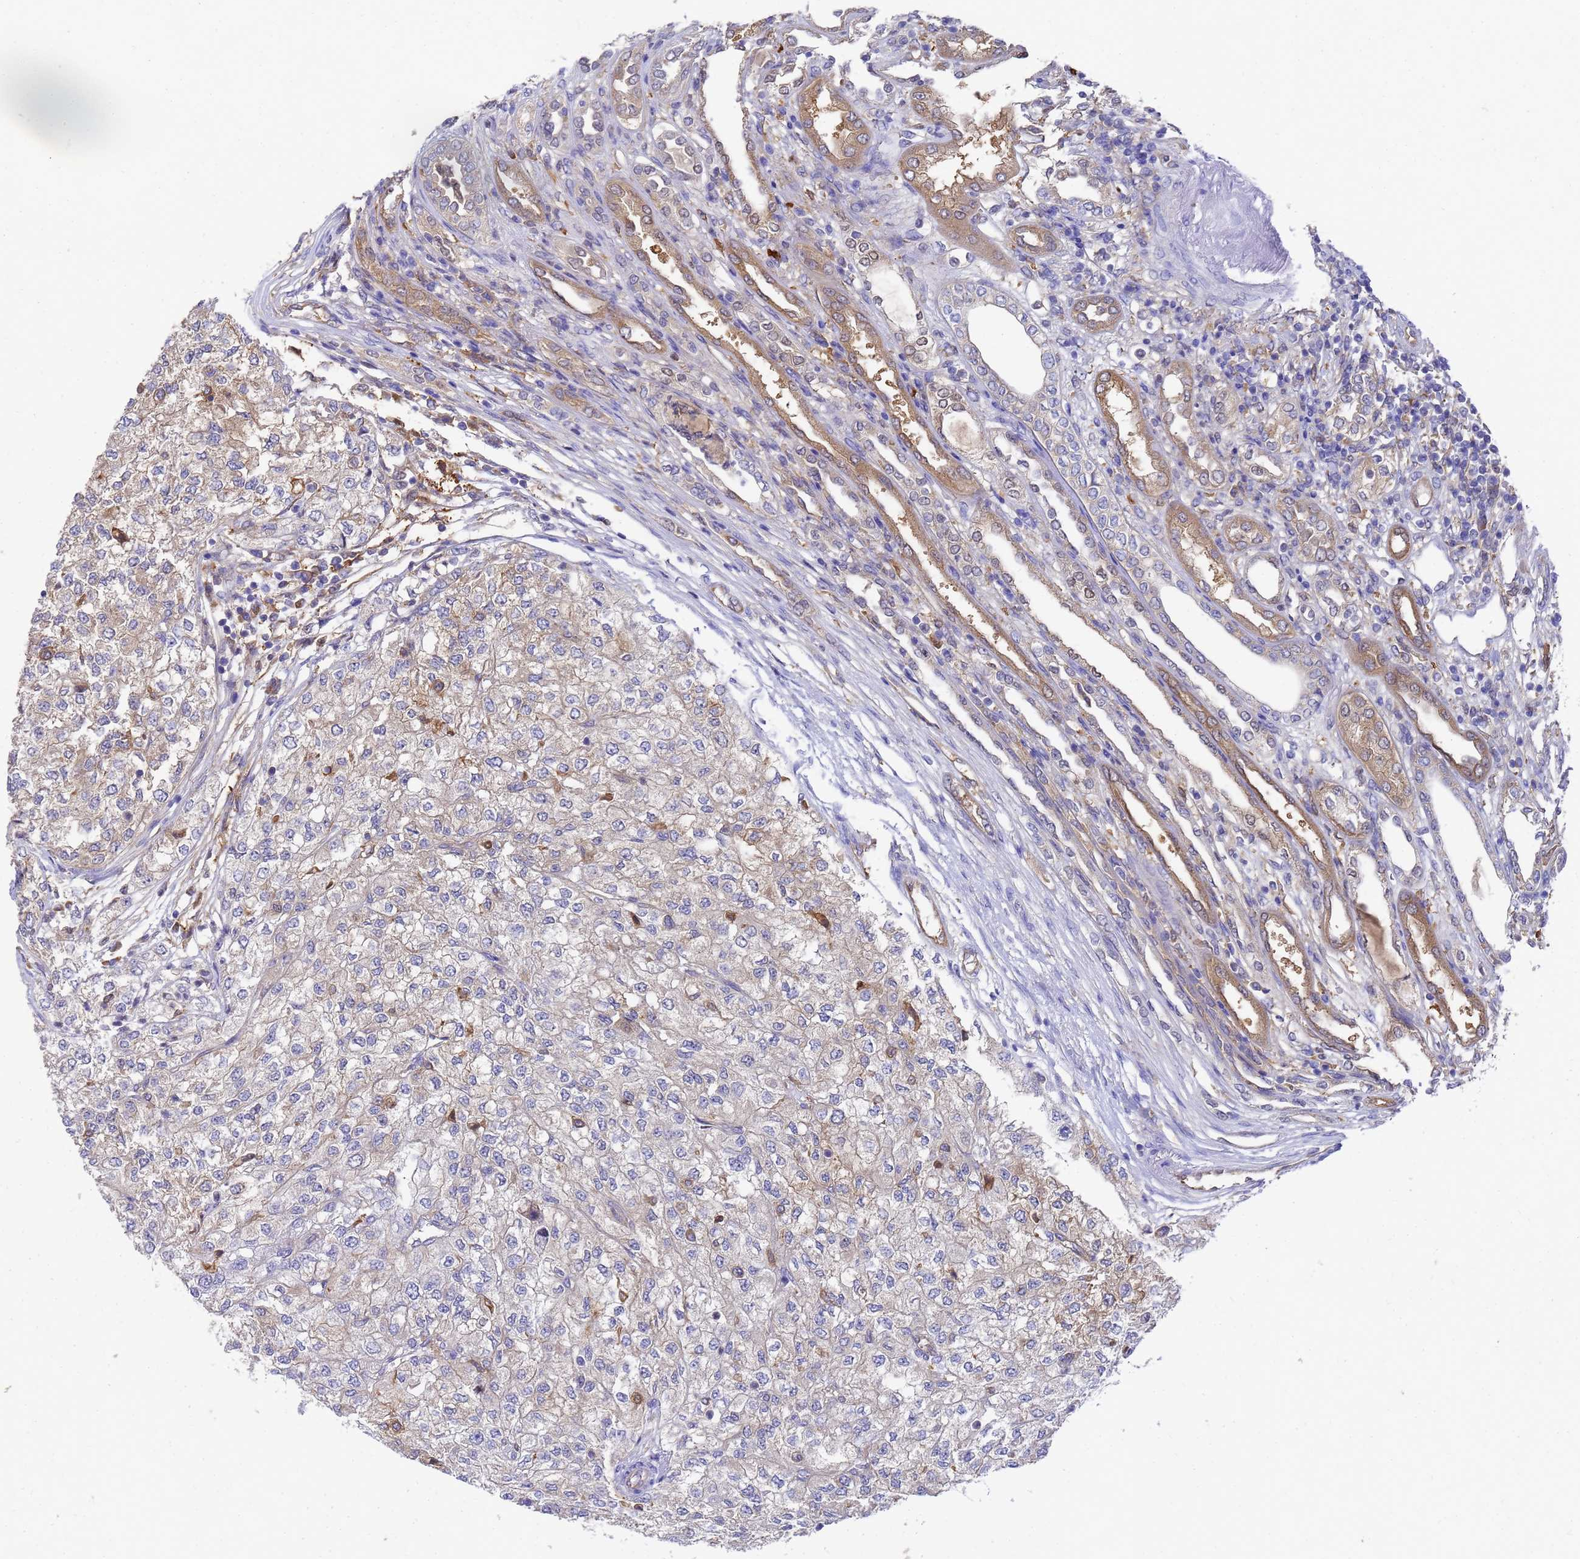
{"staining": {"intensity": "weak", "quantity": "<25%", "location": "cytoplasmic/membranous"}, "tissue": "renal cancer", "cell_type": "Tumor cells", "image_type": "cancer", "snomed": [{"axis": "morphology", "description": "Adenocarcinoma, NOS"}, {"axis": "topography", "description": "Kidney"}], "caption": "Immunohistochemistry photomicrograph of neoplastic tissue: human renal cancer stained with DAB displays no significant protein staining in tumor cells. (DAB immunohistochemistry with hematoxylin counter stain).", "gene": "SLC35E2B", "patient": {"sex": "female", "age": 54}}